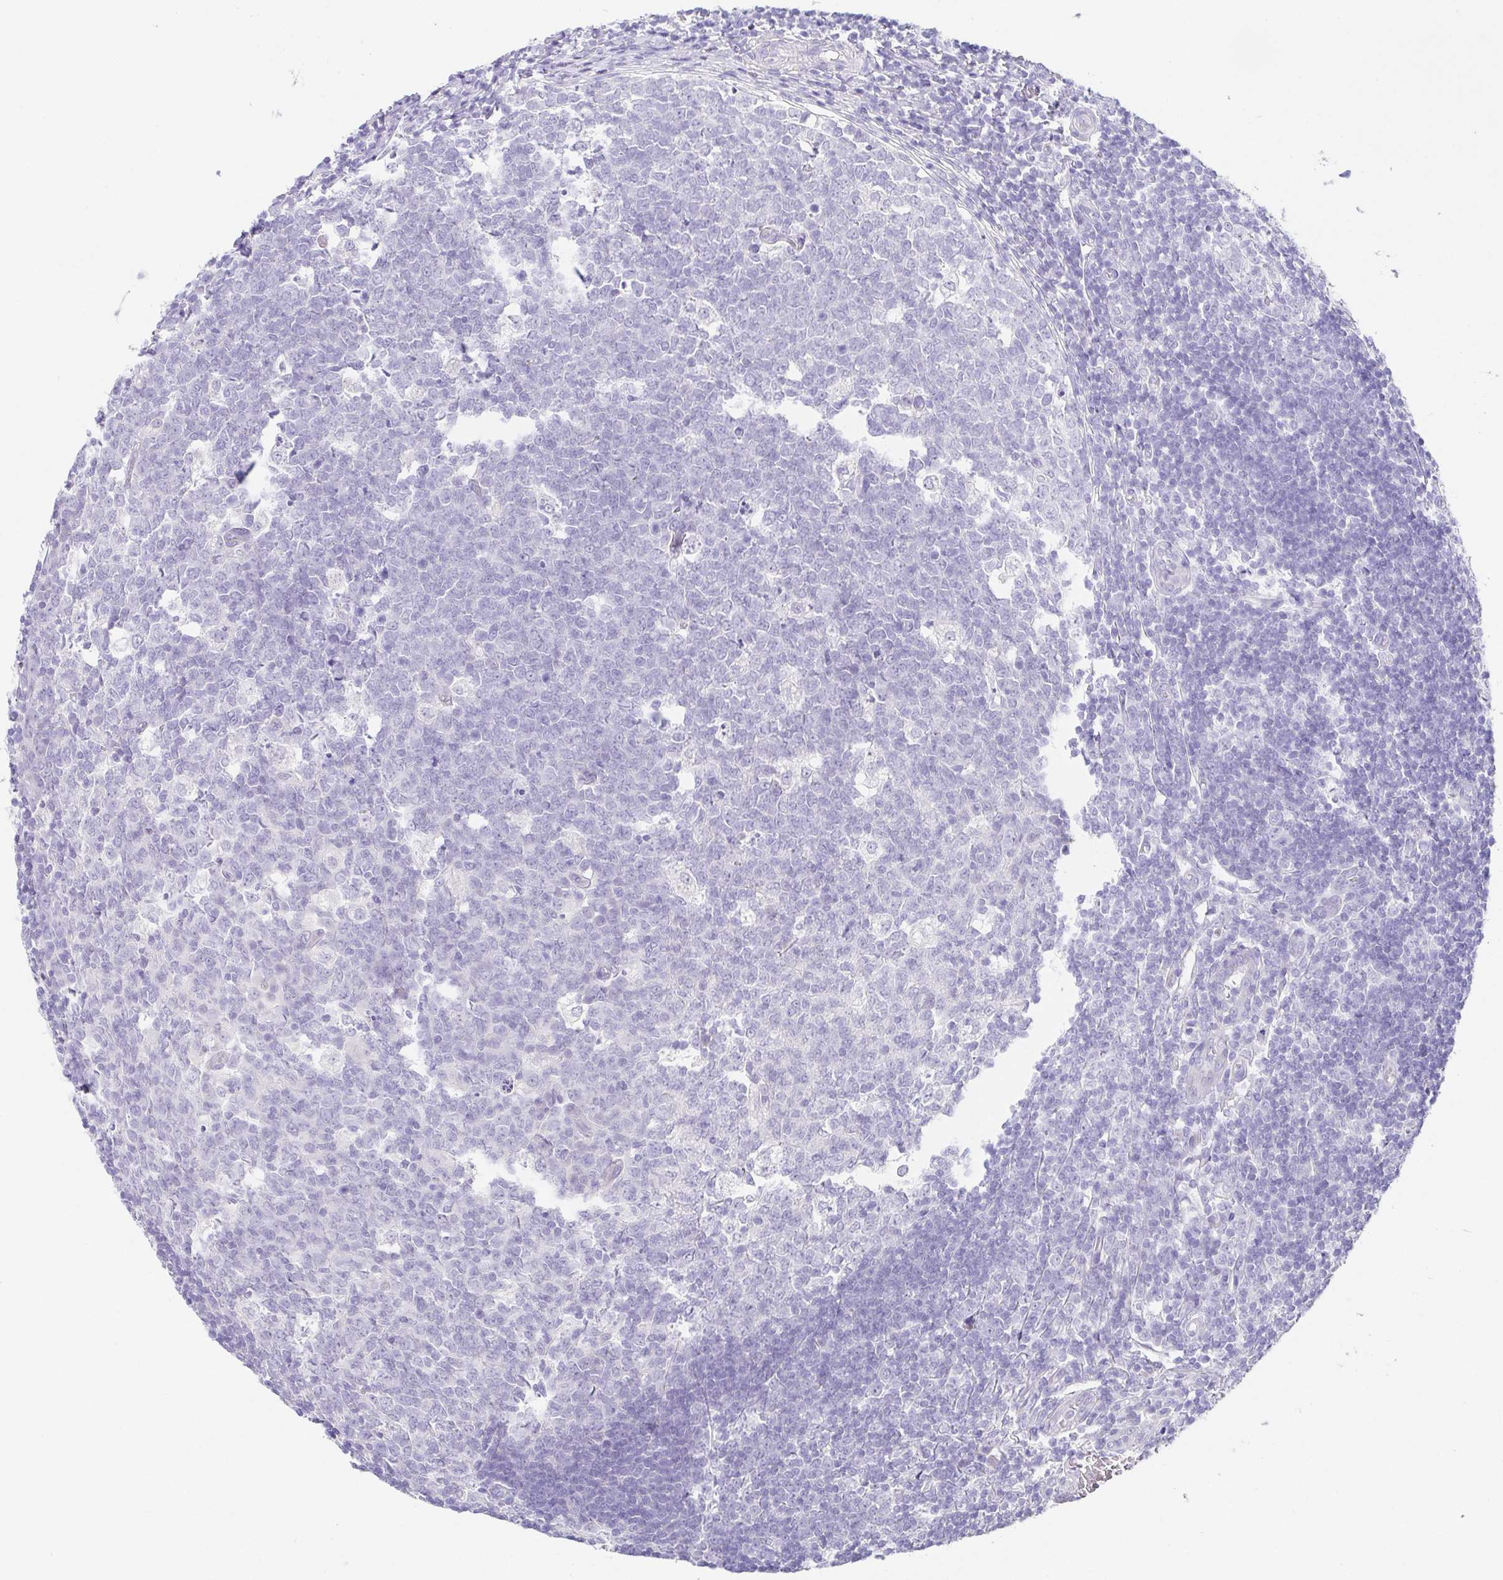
{"staining": {"intensity": "negative", "quantity": "none", "location": "none"}, "tissue": "appendix", "cell_type": "Glandular cells", "image_type": "normal", "snomed": [{"axis": "morphology", "description": "Normal tissue, NOS"}, {"axis": "topography", "description": "Appendix"}], "caption": "Glandular cells show no significant staining in normal appendix. (DAB (3,3'-diaminobenzidine) IHC with hematoxylin counter stain).", "gene": "HAPLN2", "patient": {"sex": "male", "age": 18}}